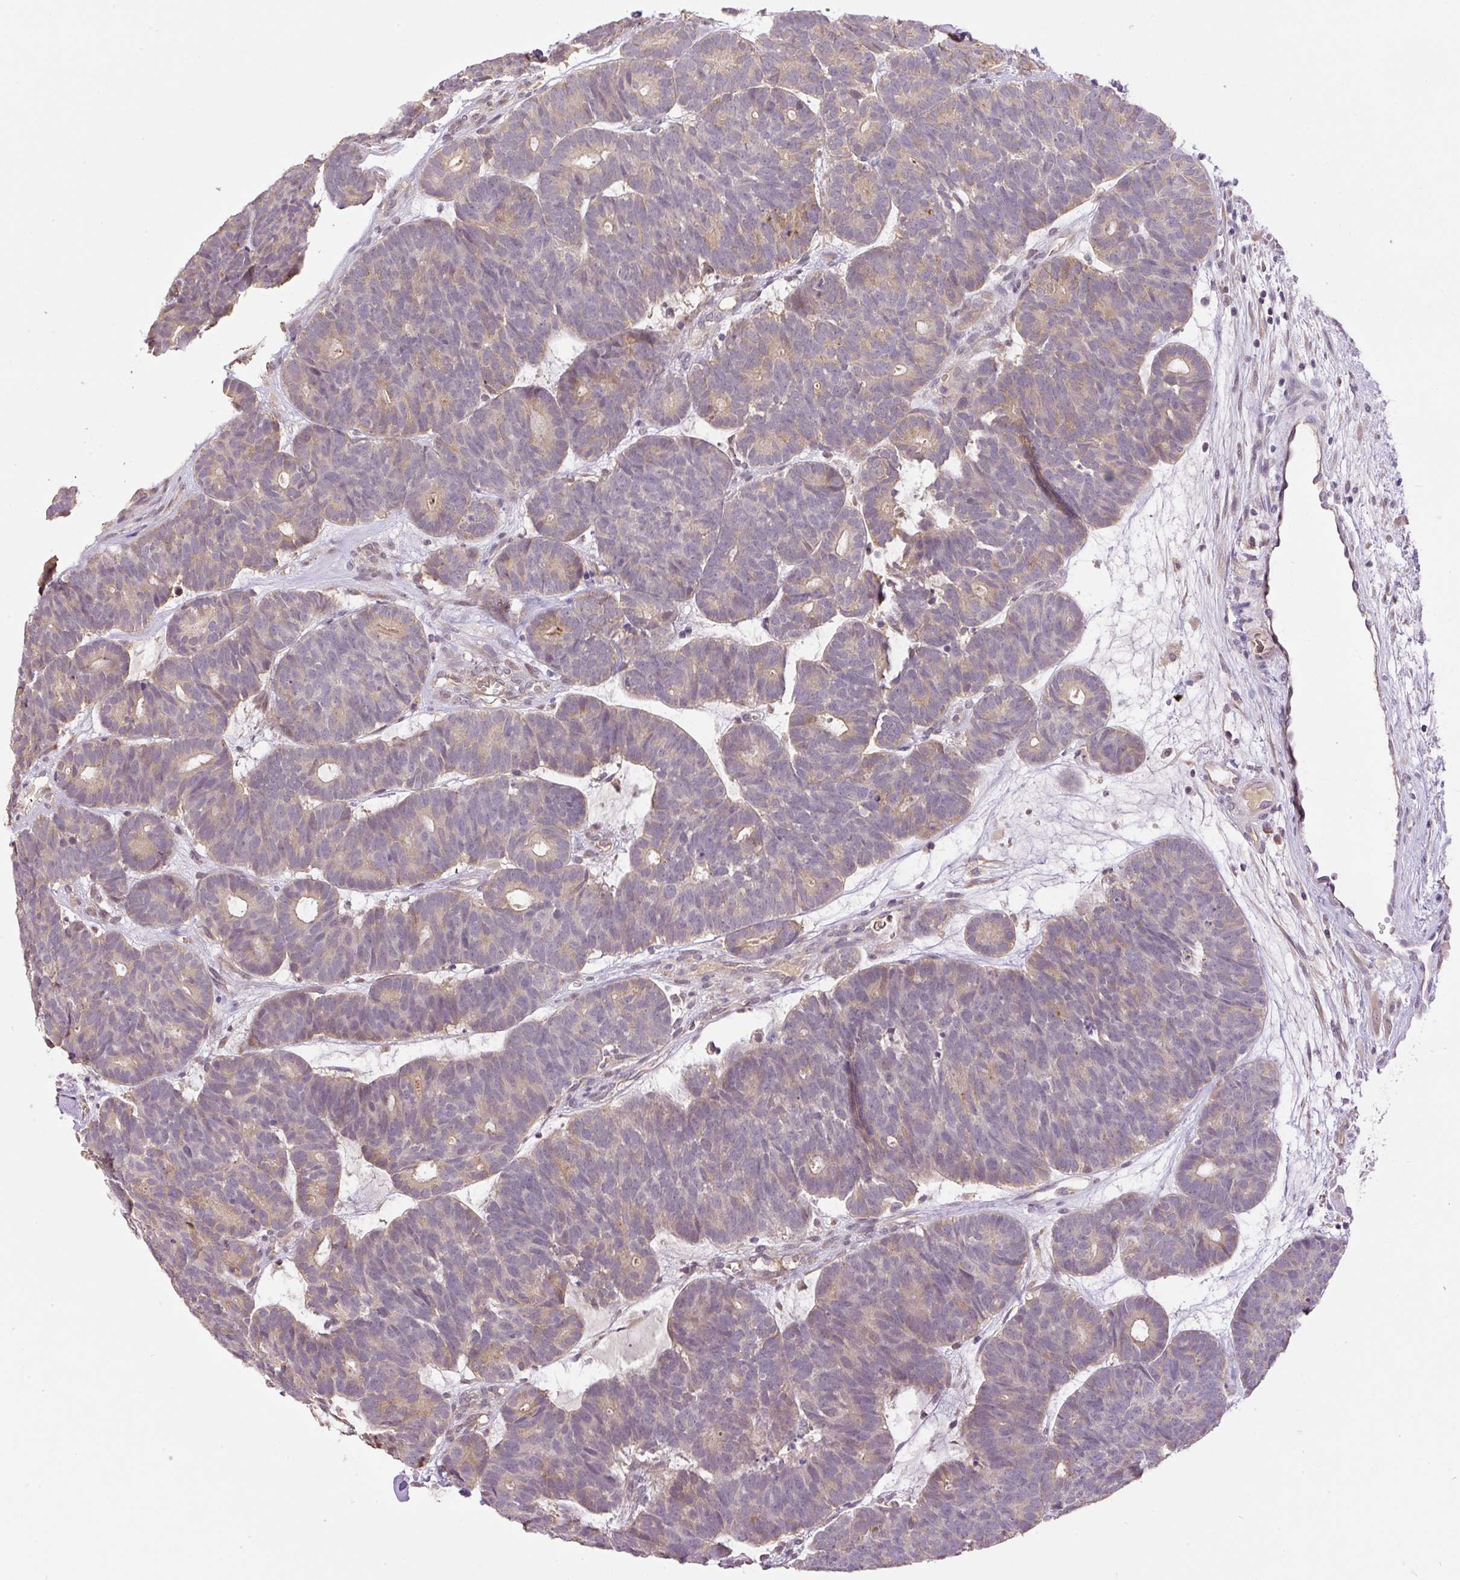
{"staining": {"intensity": "weak", "quantity": "25%-75%", "location": "cytoplasmic/membranous"}, "tissue": "head and neck cancer", "cell_type": "Tumor cells", "image_type": "cancer", "snomed": [{"axis": "morphology", "description": "Adenocarcinoma, NOS"}, {"axis": "topography", "description": "Head-Neck"}], "caption": "A photomicrograph of head and neck adenocarcinoma stained for a protein demonstrates weak cytoplasmic/membranous brown staining in tumor cells.", "gene": "HABP4", "patient": {"sex": "female", "age": 81}}